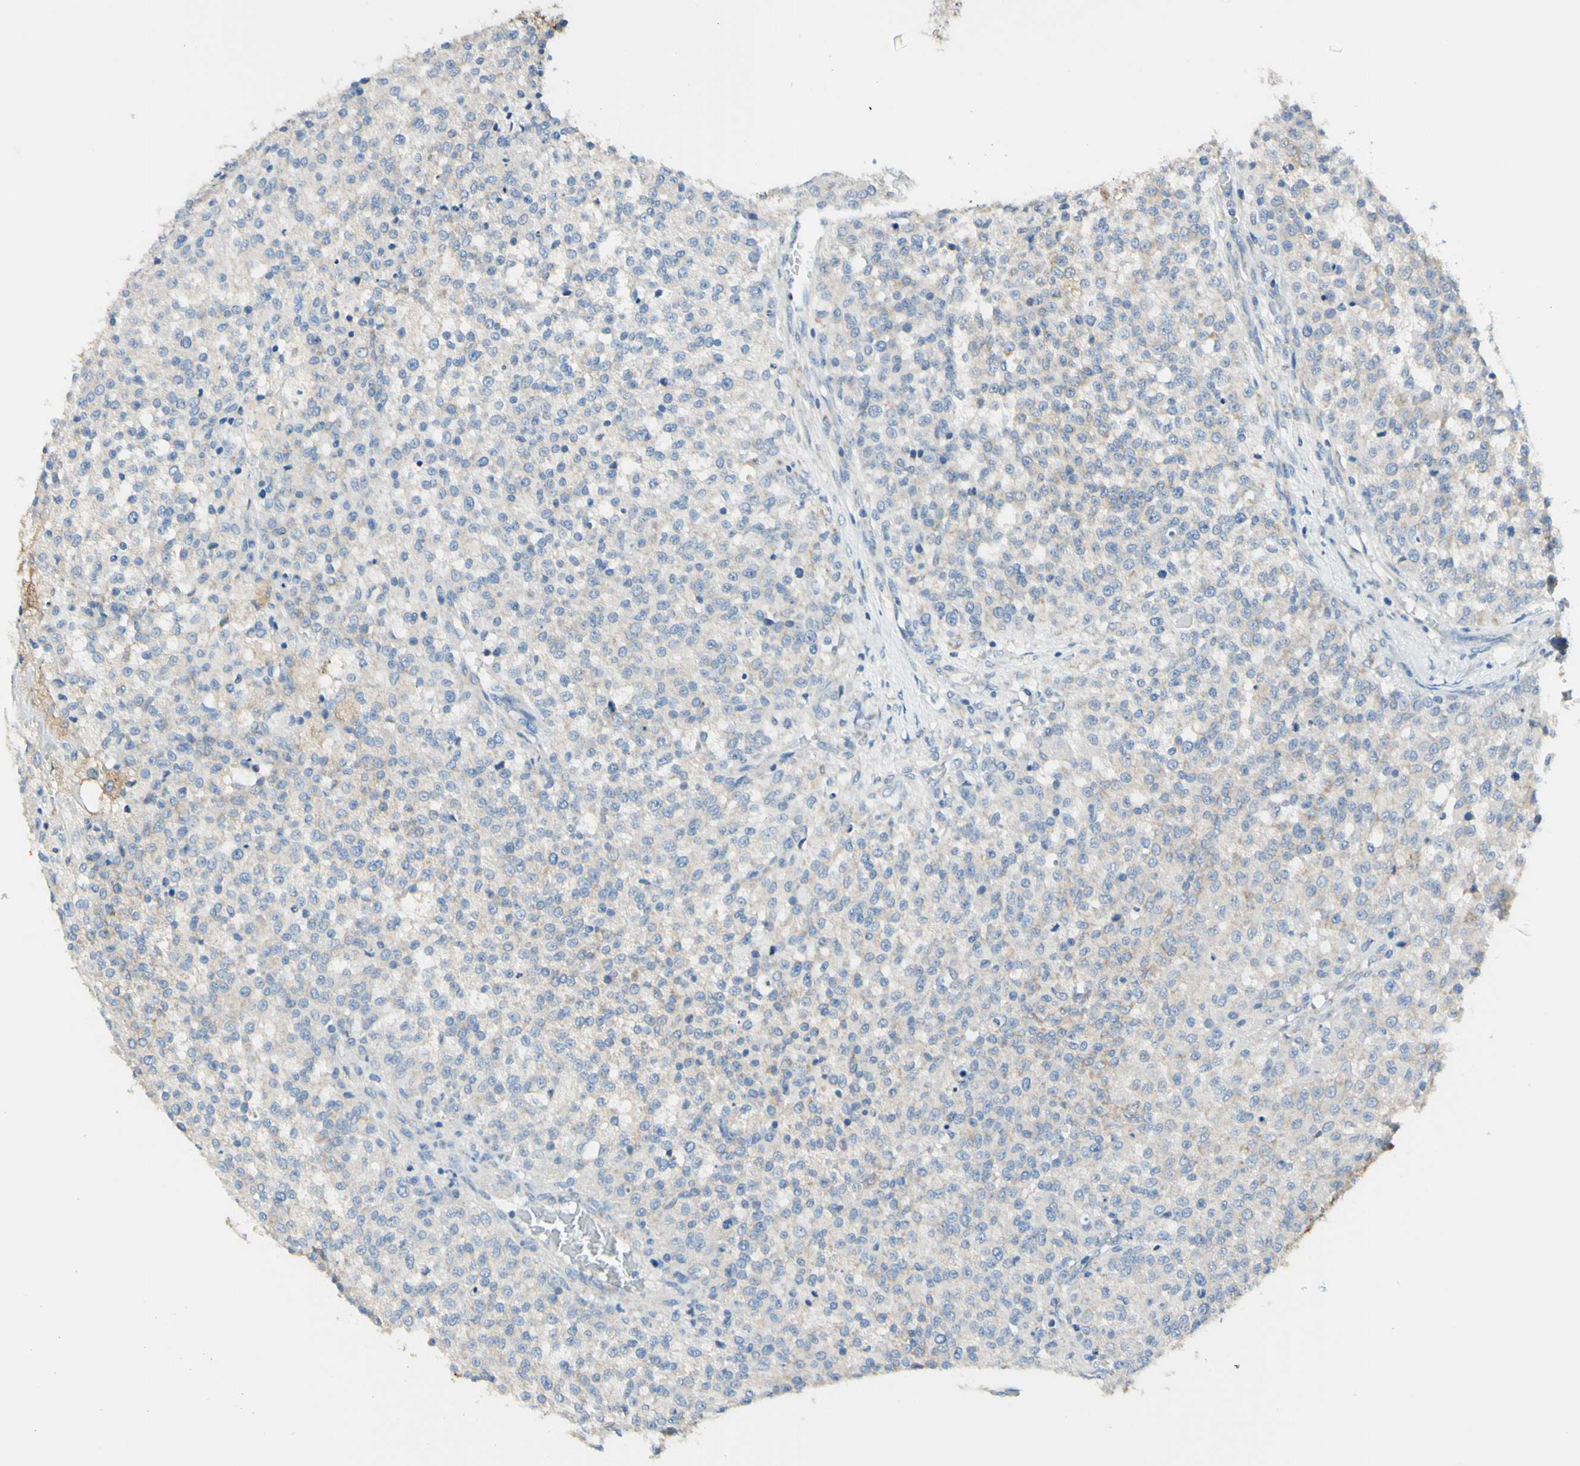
{"staining": {"intensity": "weak", "quantity": "<25%", "location": "cytoplasmic/membranous"}, "tissue": "testis cancer", "cell_type": "Tumor cells", "image_type": "cancer", "snomed": [{"axis": "morphology", "description": "Seminoma, NOS"}, {"axis": "topography", "description": "Testis"}], "caption": "An image of seminoma (testis) stained for a protein shows no brown staining in tumor cells.", "gene": "ARMC10", "patient": {"sex": "male", "age": 59}}